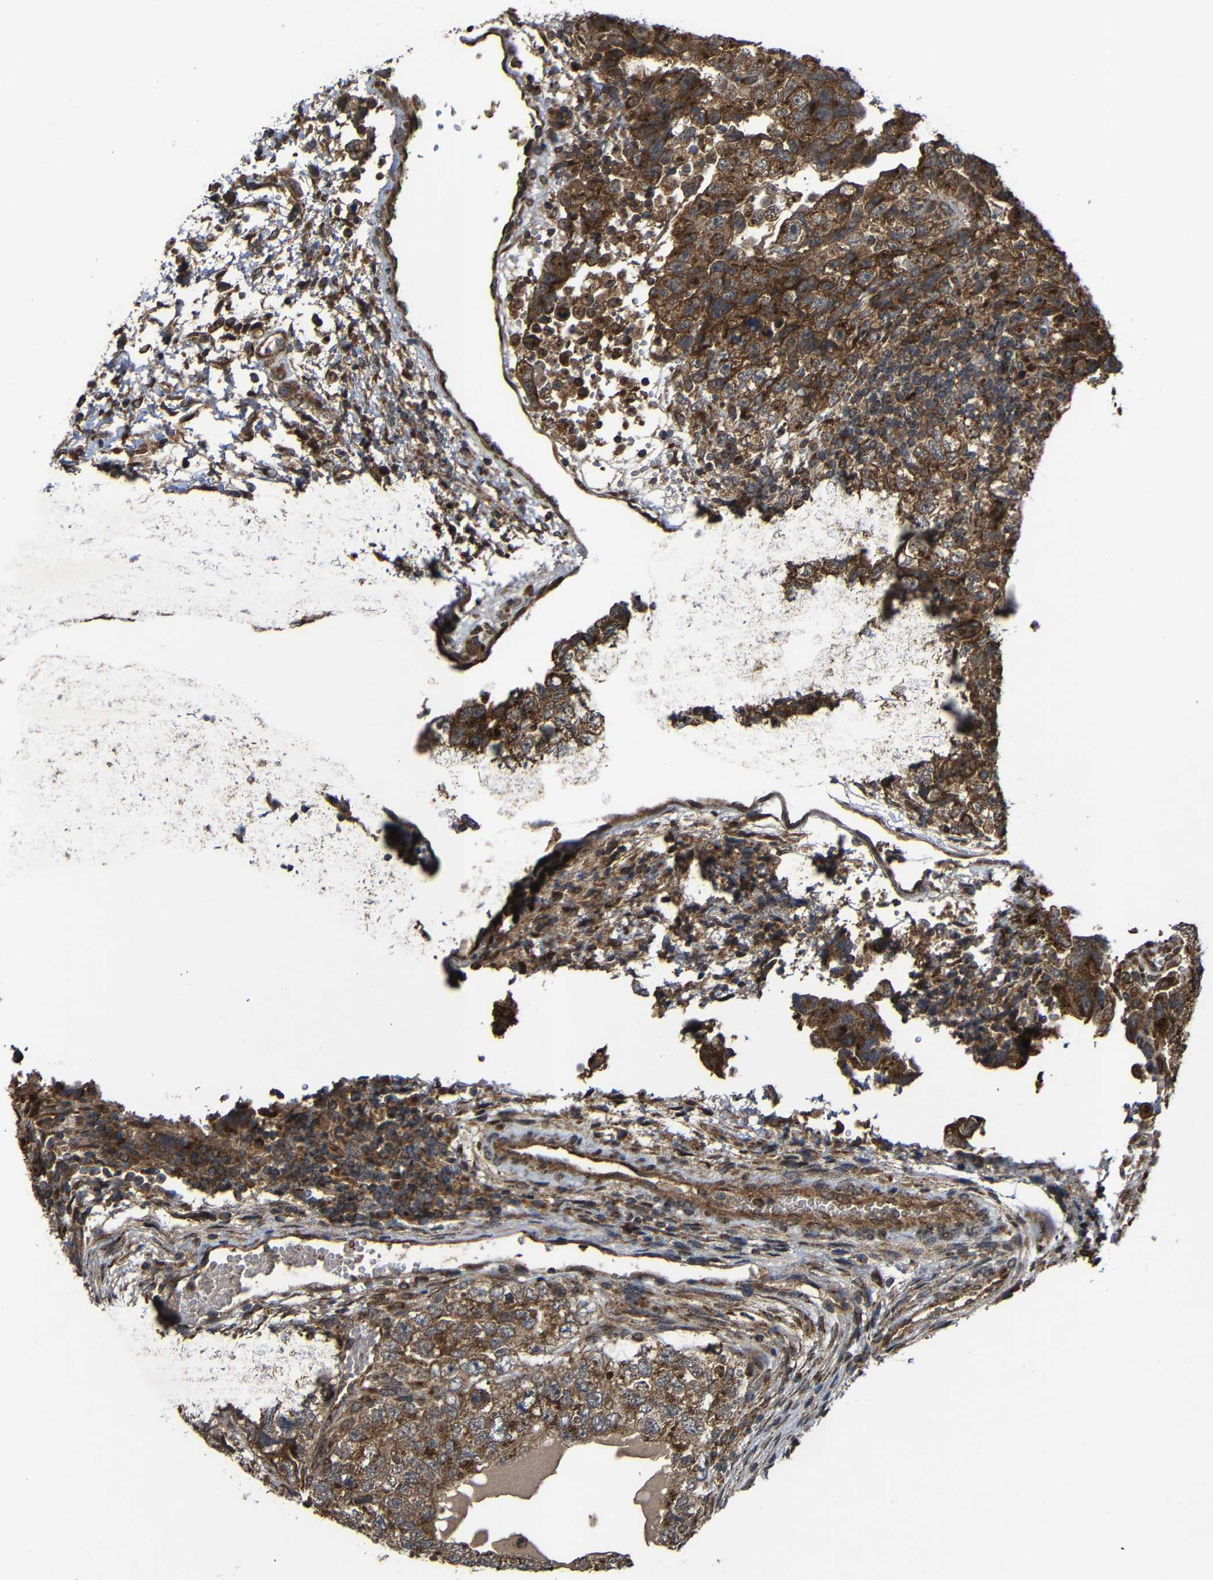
{"staining": {"intensity": "strong", "quantity": "25%-75%", "location": "cytoplasmic/membranous"}, "tissue": "testis cancer", "cell_type": "Tumor cells", "image_type": "cancer", "snomed": [{"axis": "morphology", "description": "Carcinoma, Embryonal, NOS"}, {"axis": "topography", "description": "Testis"}], "caption": "Immunohistochemical staining of human embryonal carcinoma (testis) exhibits high levels of strong cytoplasmic/membranous protein expression in about 25%-75% of tumor cells. The staining was performed using DAB (3,3'-diaminobenzidine), with brown indicating positive protein expression. Nuclei are stained blue with hematoxylin.", "gene": "C1GALT1", "patient": {"sex": "male", "age": 36}}